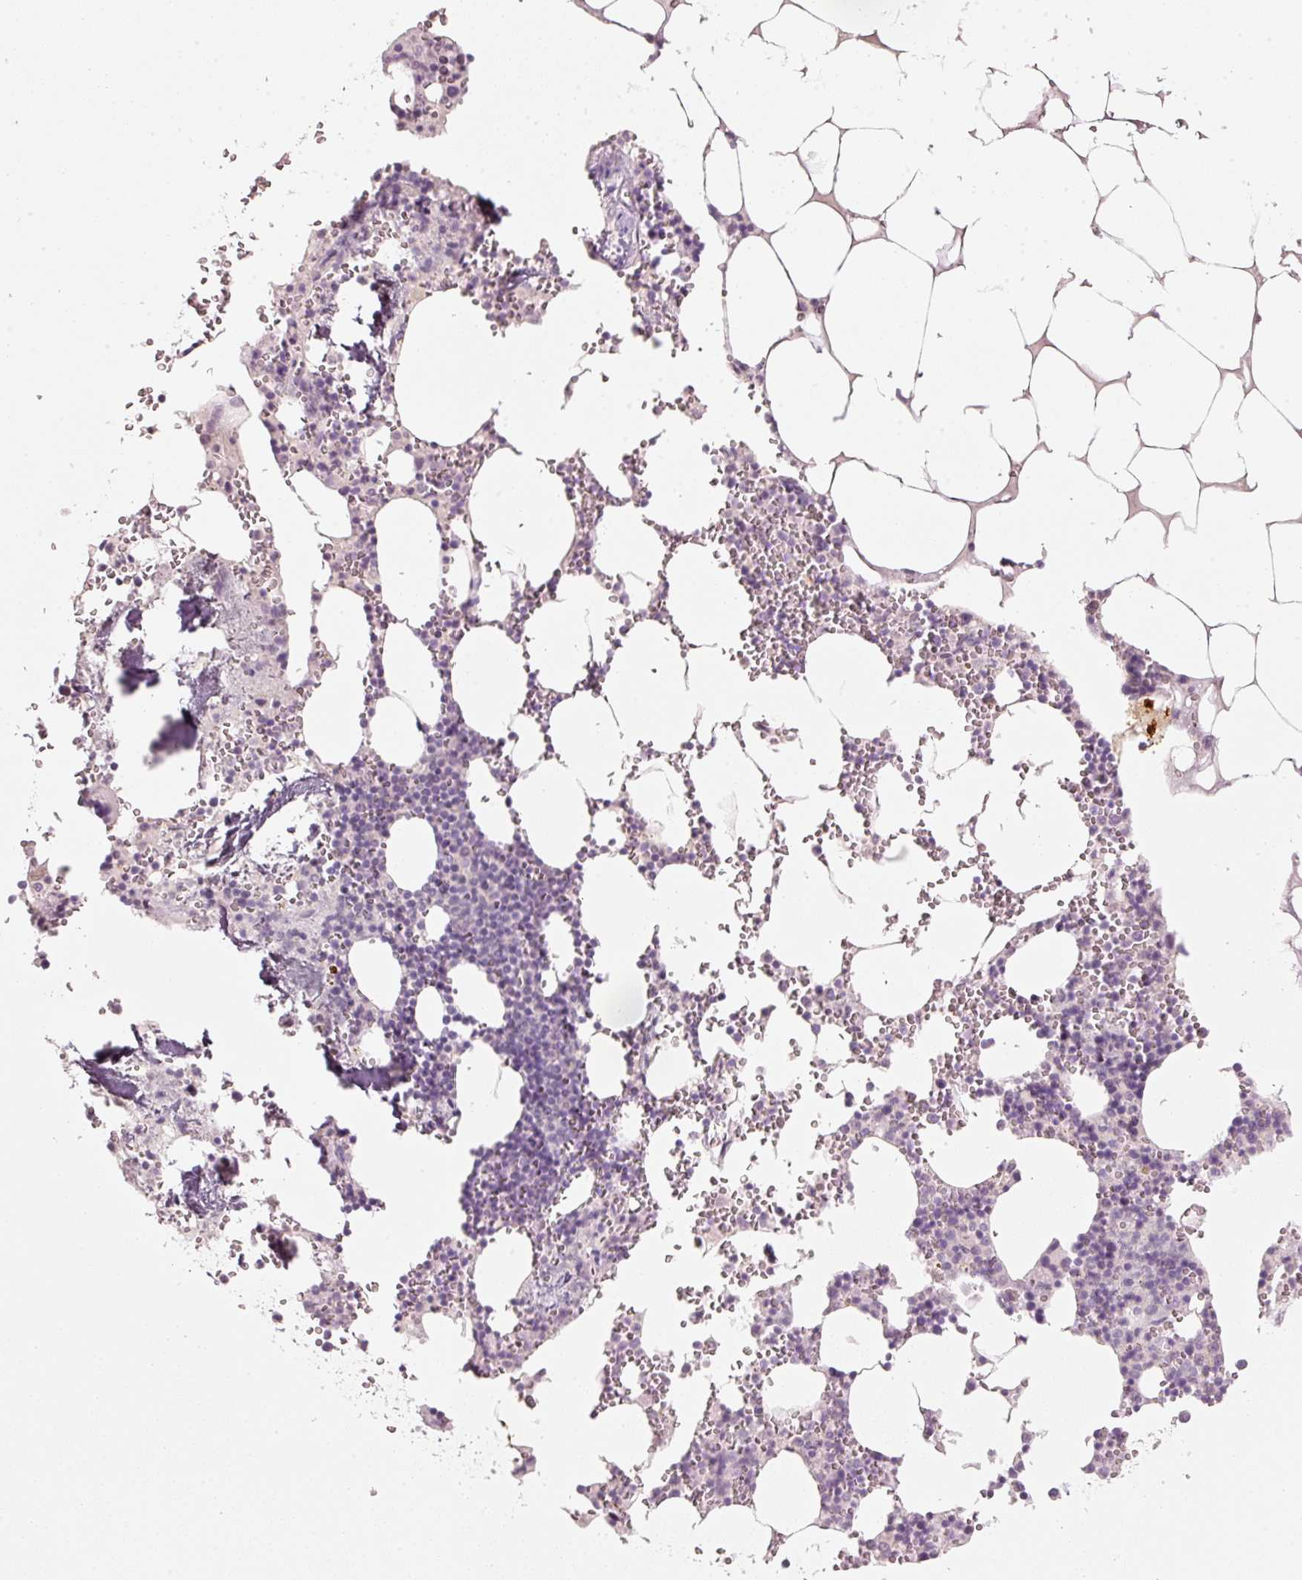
{"staining": {"intensity": "negative", "quantity": "none", "location": "none"}, "tissue": "bone marrow", "cell_type": "Hematopoietic cells", "image_type": "normal", "snomed": [{"axis": "morphology", "description": "Normal tissue, NOS"}, {"axis": "topography", "description": "Bone marrow"}], "caption": "The immunohistochemistry micrograph has no significant positivity in hematopoietic cells of bone marrow.", "gene": "STEAP1", "patient": {"sex": "male", "age": 54}}